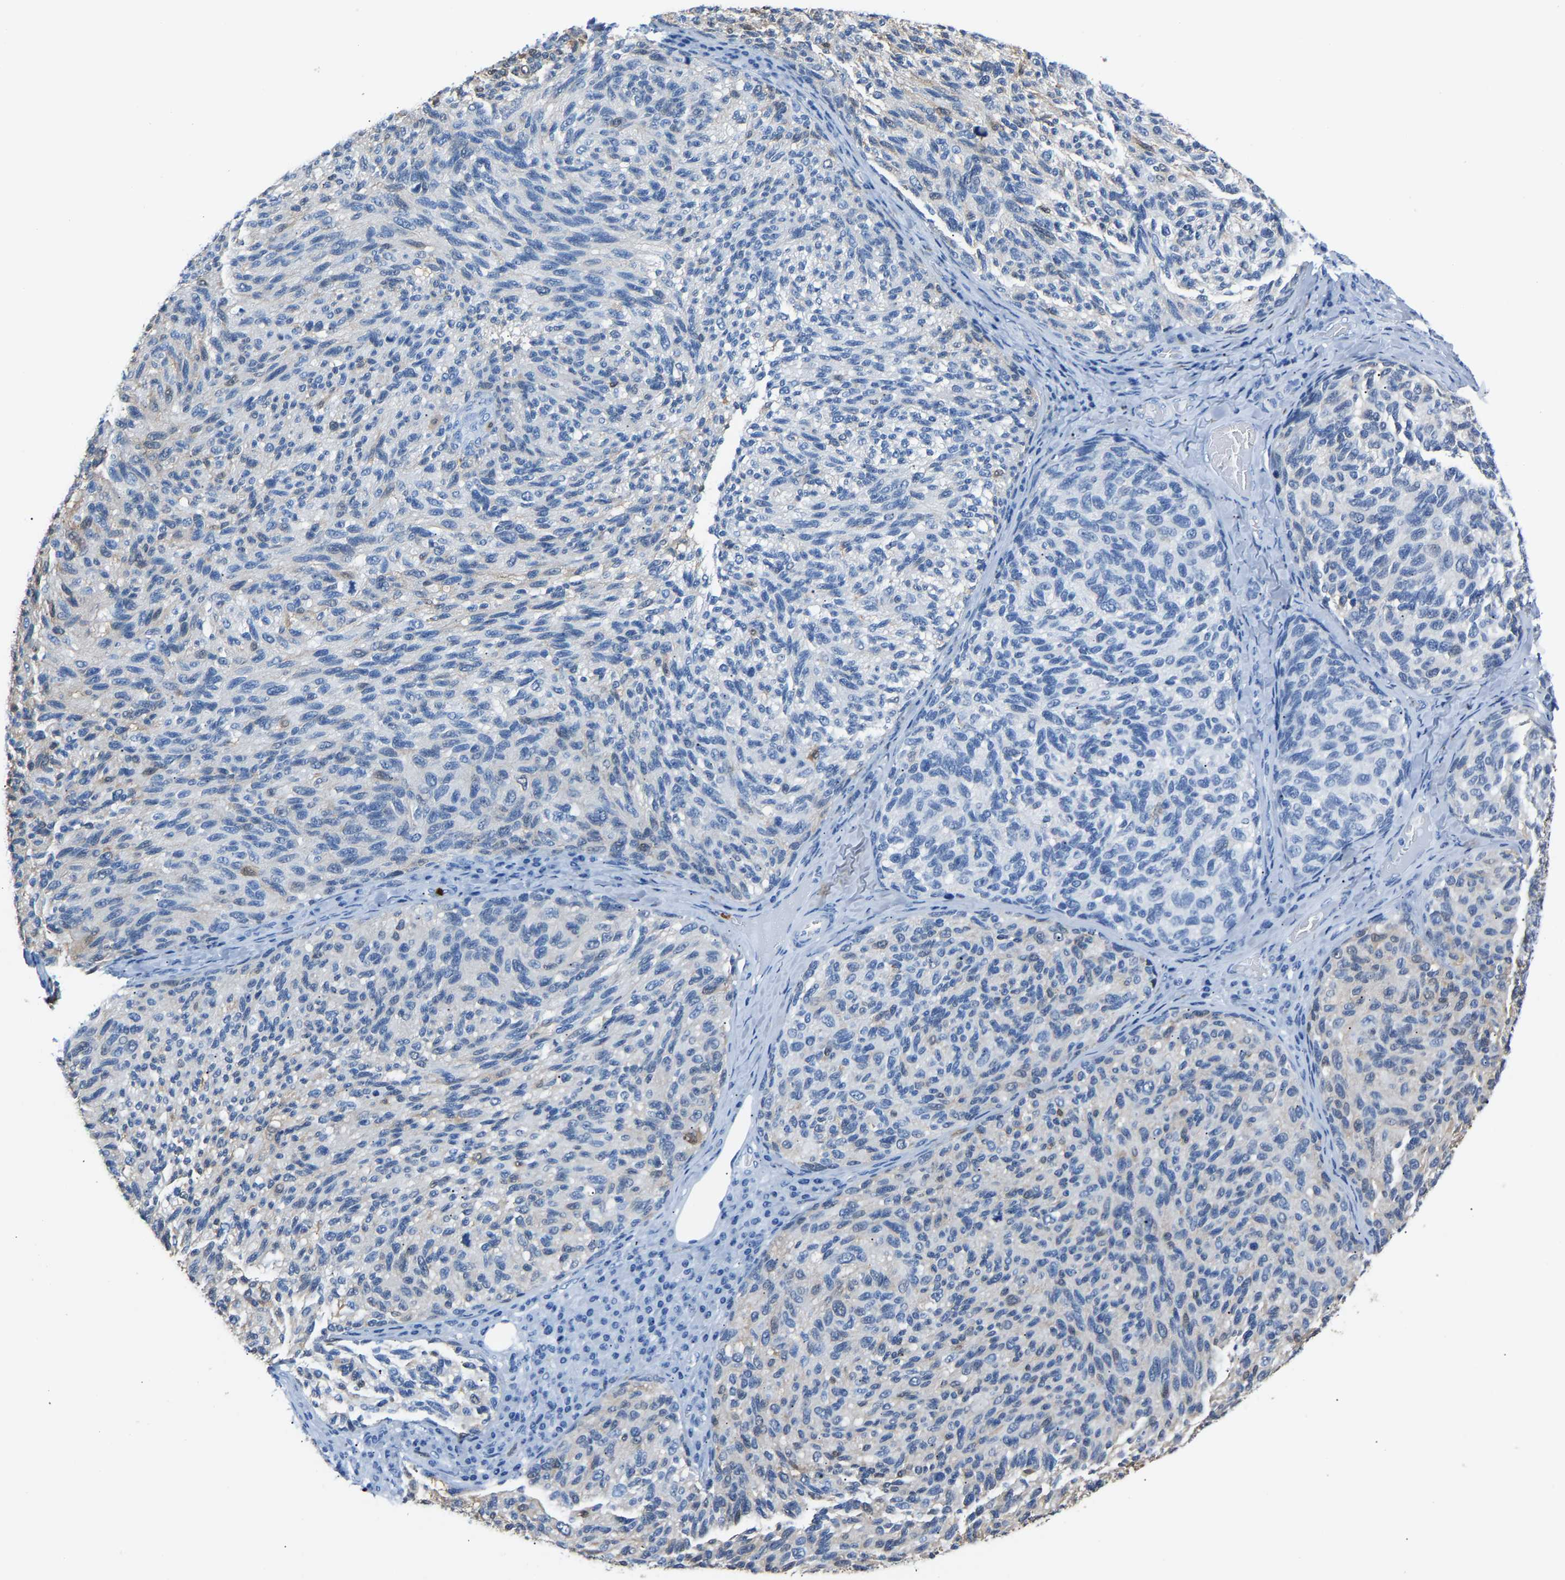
{"staining": {"intensity": "negative", "quantity": "none", "location": "none"}, "tissue": "melanoma", "cell_type": "Tumor cells", "image_type": "cancer", "snomed": [{"axis": "morphology", "description": "Malignant melanoma, NOS"}, {"axis": "topography", "description": "Skin"}], "caption": "A high-resolution photomicrograph shows immunohistochemistry staining of melanoma, which displays no significant staining in tumor cells. (IHC, brightfield microscopy, high magnification).", "gene": "S100P", "patient": {"sex": "female", "age": 73}}